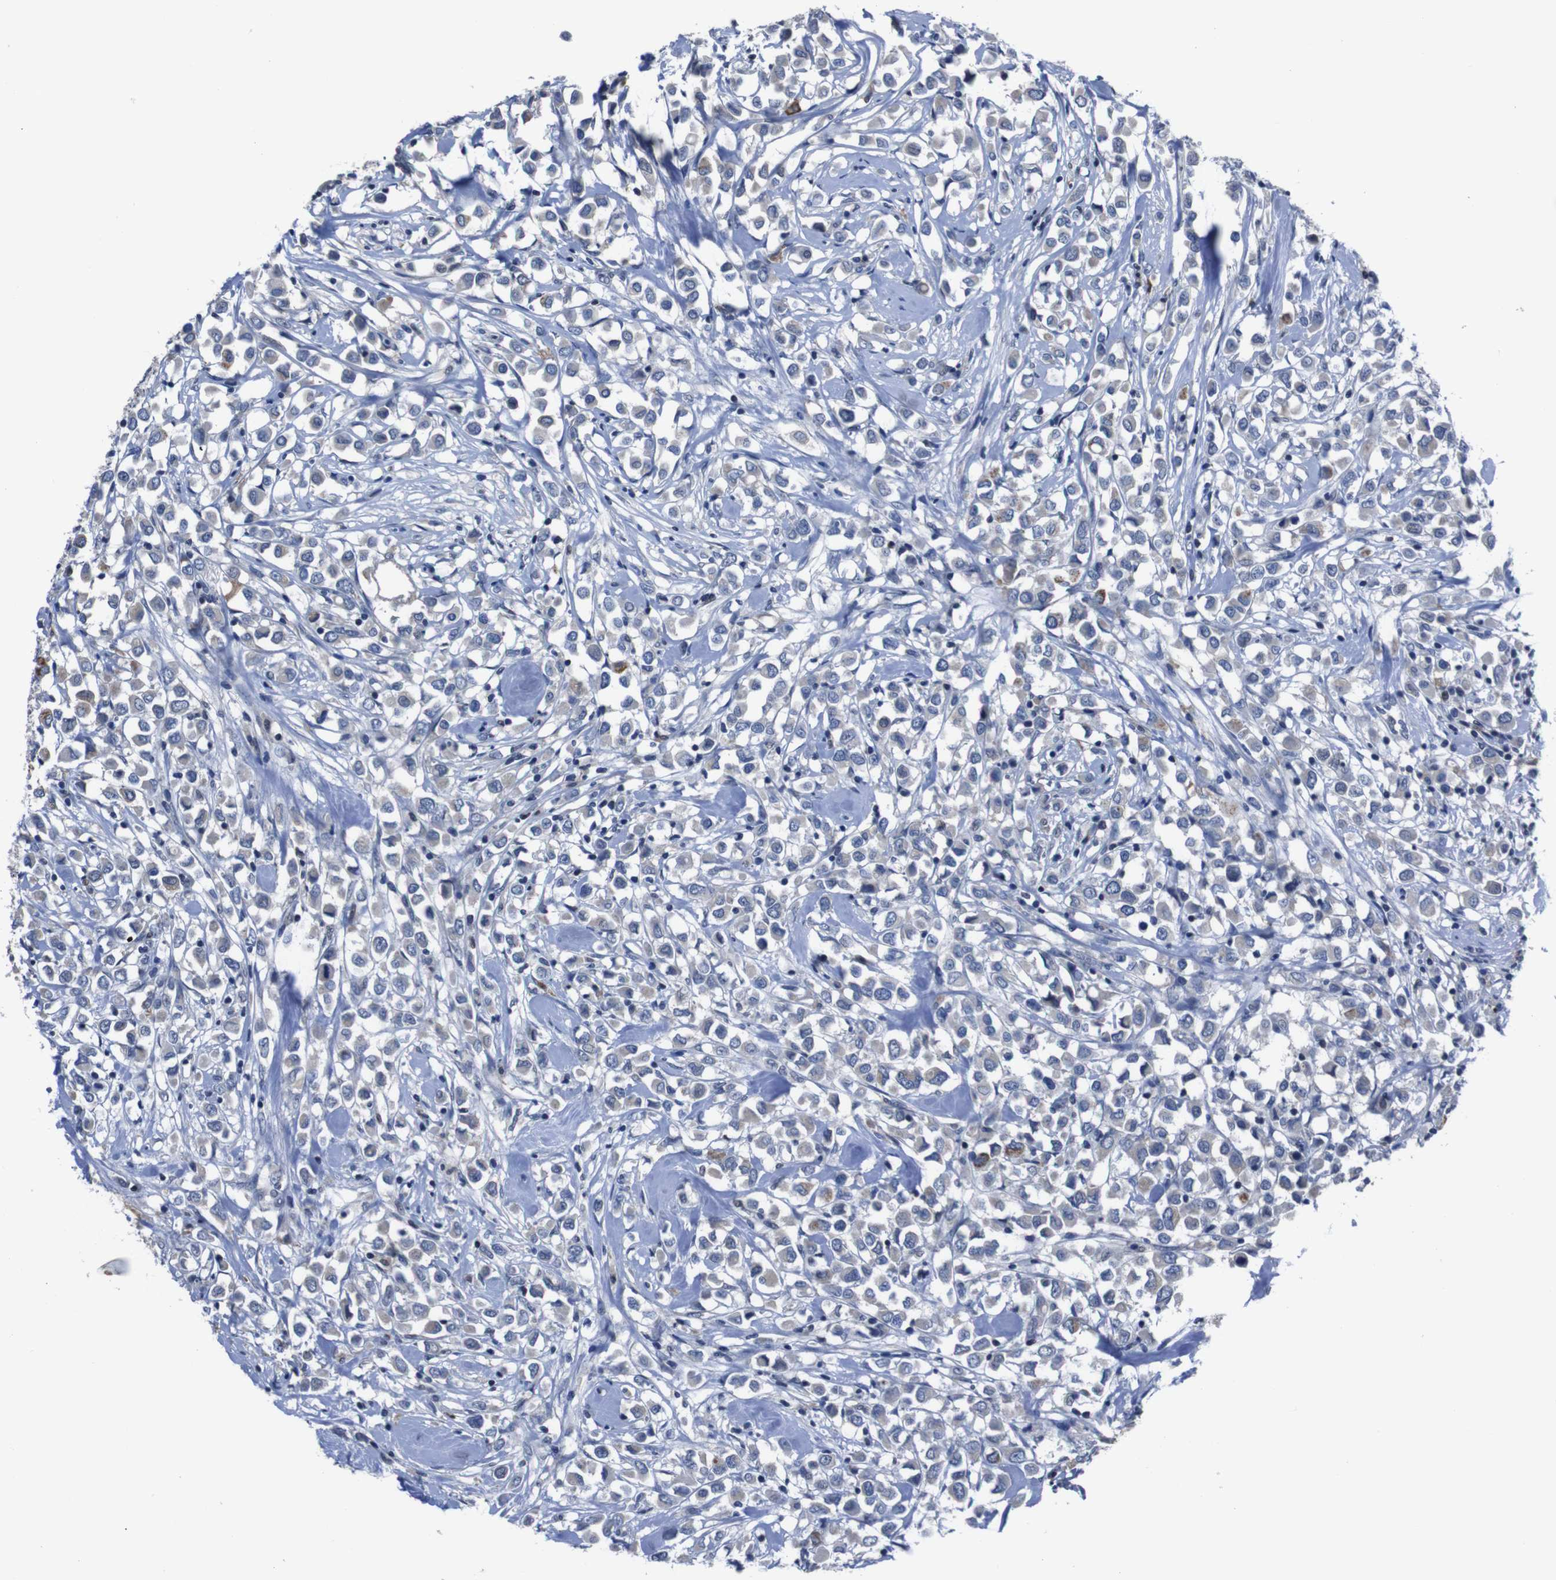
{"staining": {"intensity": "moderate", "quantity": "<25%", "location": "cytoplasmic/membranous"}, "tissue": "breast cancer", "cell_type": "Tumor cells", "image_type": "cancer", "snomed": [{"axis": "morphology", "description": "Duct carcinoma"}, {"axis": "topography", "description": "Breast"}], "caption": "Breast cancer (infiltrating ductal carcinoma) tissue shows moderate cytoplasmic/membranous expression in approximately <25% of tumor cells, visualized by immunohistochemistry. The protein is stained brown, and the nuclei are stained in blue (DAB IHC with brightfield microscopy, high magnification).", "gene": "SEMA4B", "patient": {"sex": "female", "age": 61}}